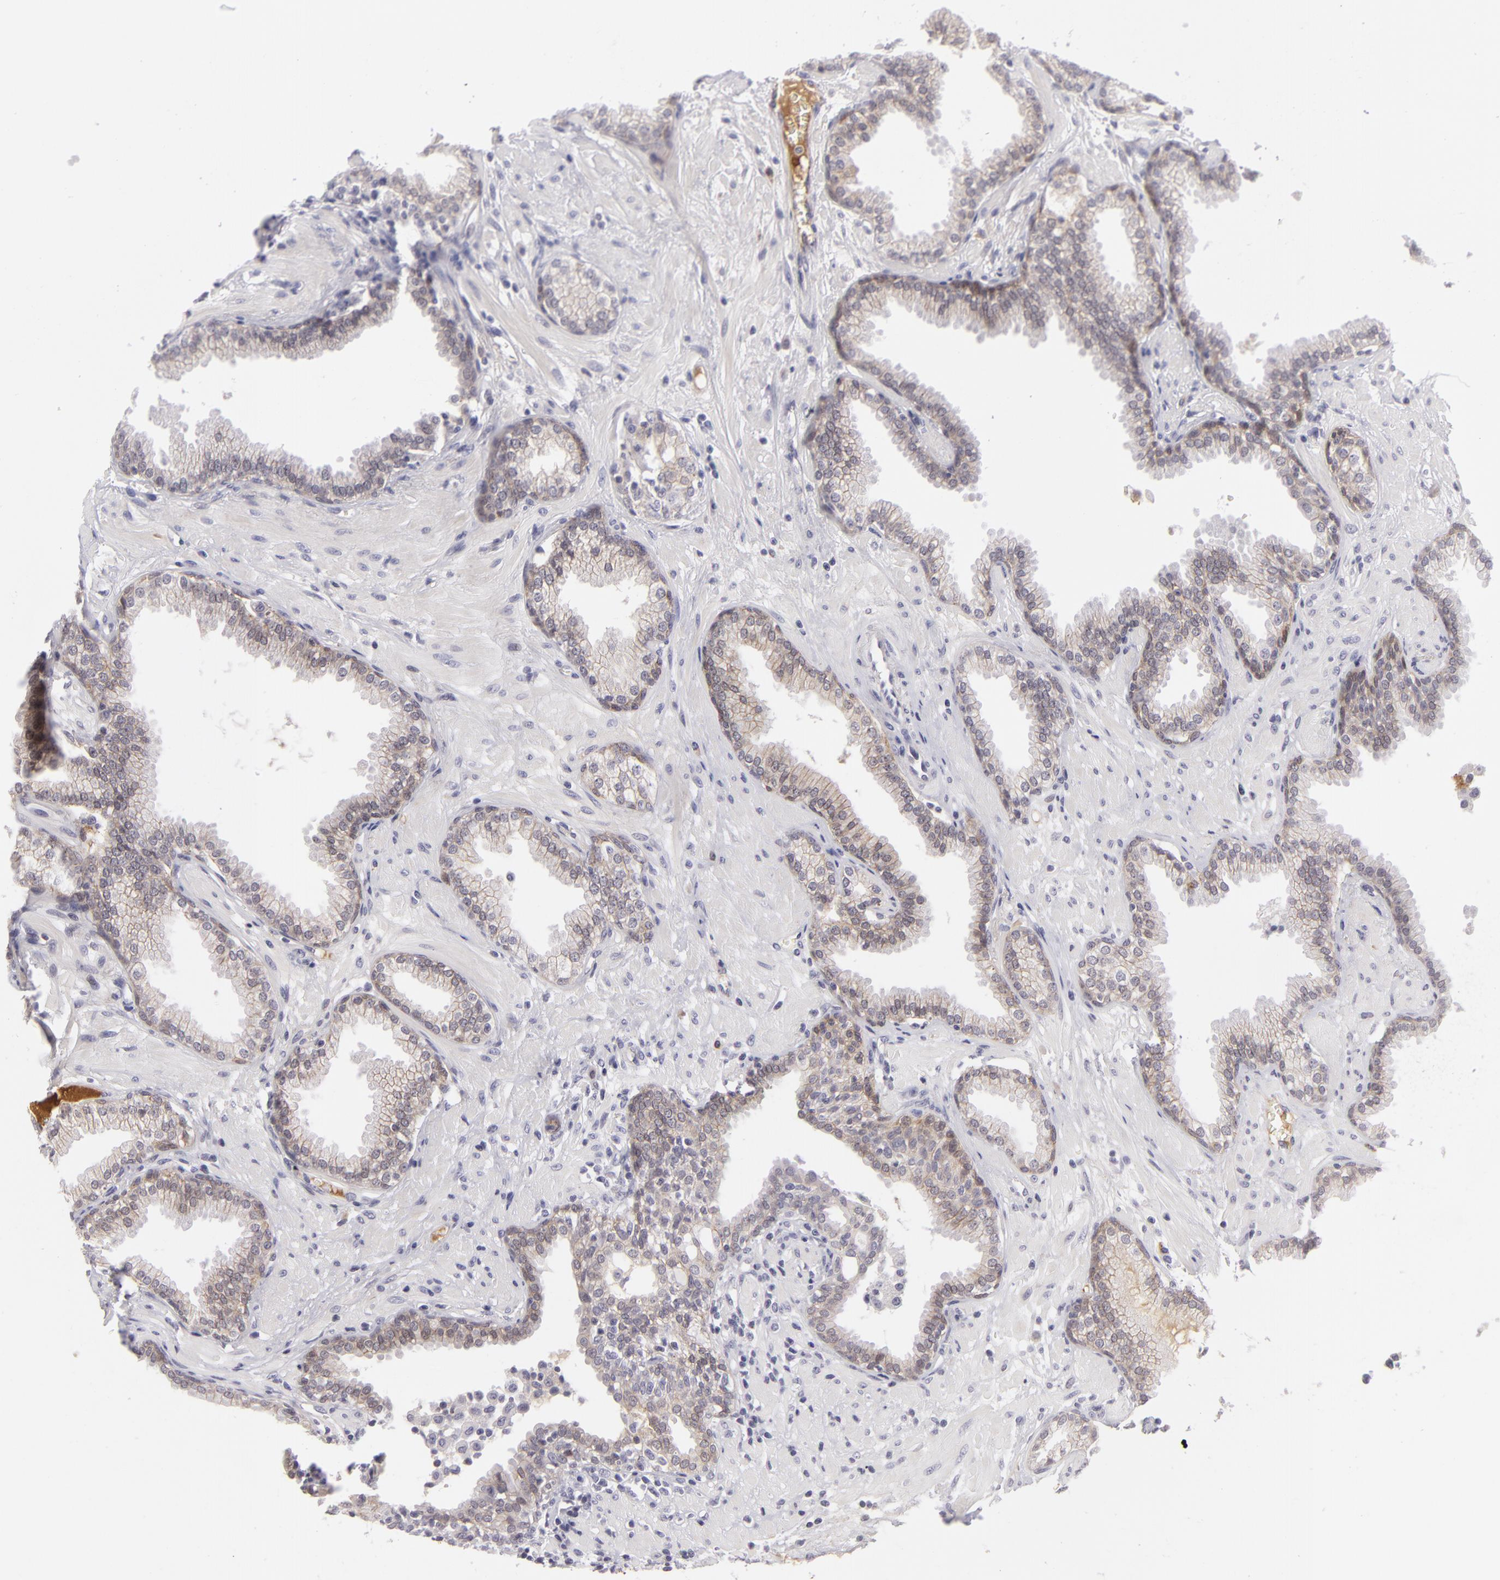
{"staining": {"intensity": "weak", "quantity": "<25%", "location": "cytoplasmic/membranous"}, "tissue": "prostate", "cell_type": "Glandular cells", "image_type": "normal", "snomed": [{"axis": "morphology", "description": "Normal tissue, NOS"}, {"axis": "topography", "description": "Prostate"}], "caption": "Immunohistochemistry (IHC) micrograph of benign human prostate stained for a protein (brown), which exhibits no expression in glandular cells.", "gene": "CTNNB1", "patient": {"sex": "male", "age": 64}}